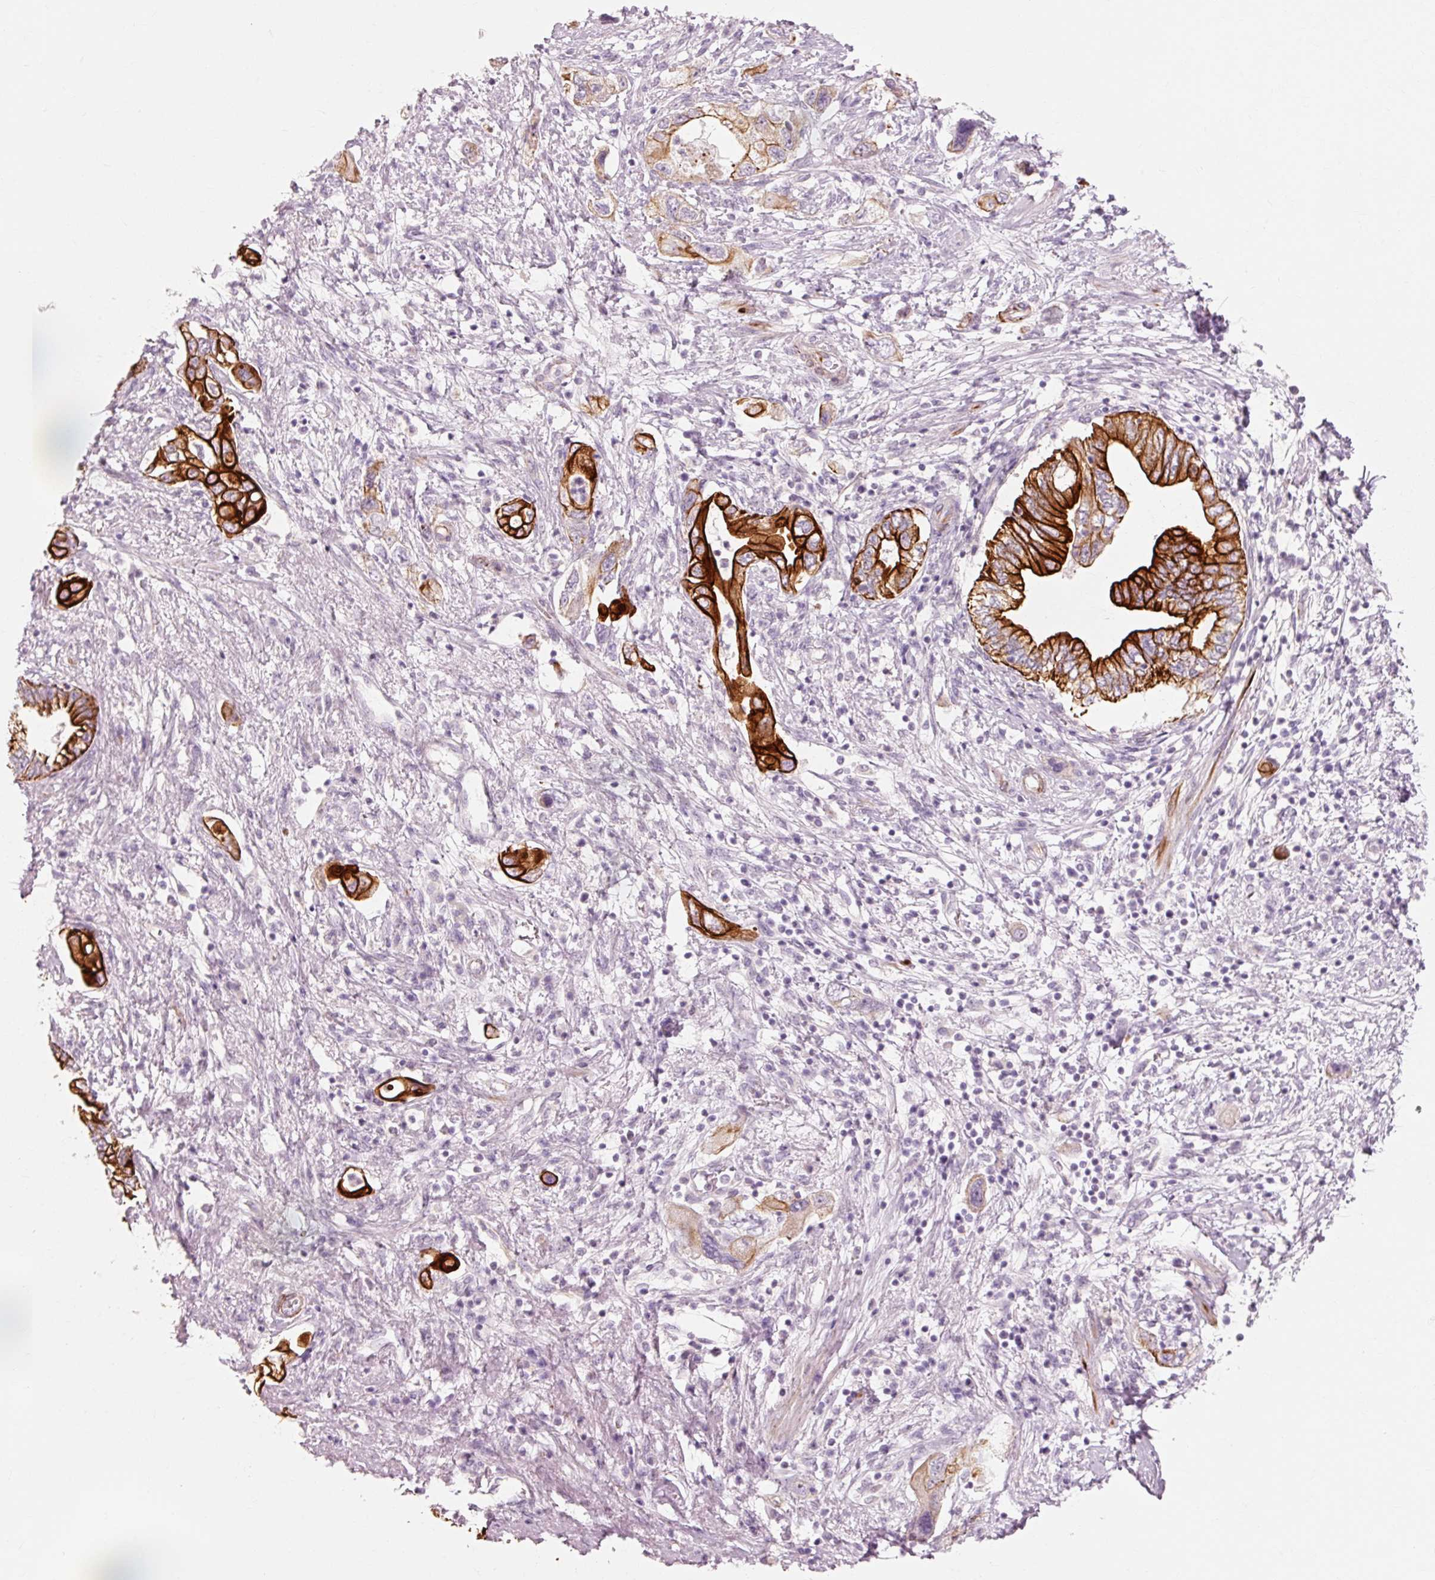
{"staining": {"intensity": "strong", "quantity": "25%-75%", "location": "cytoplasmic/membranous"}, "tissue": "pancreatic cancer", "cell_type": "Tumor cells", "image_type": "cancer", "snomed": [{"axis": "morphology", "description": "Adenocarcinoma, NOS"}, {"axis": "topography", "description": "Pancreas"}], "caption": "A high-resolution histopathology image shows immunohistochemistry staining of pancreatic cancer, which displays strong cytoplasmic/membranous positivity in about 25%-75% of tumor cells.", "gene": "TRIM73", "patient": {"sex": "female", "age": 73}}